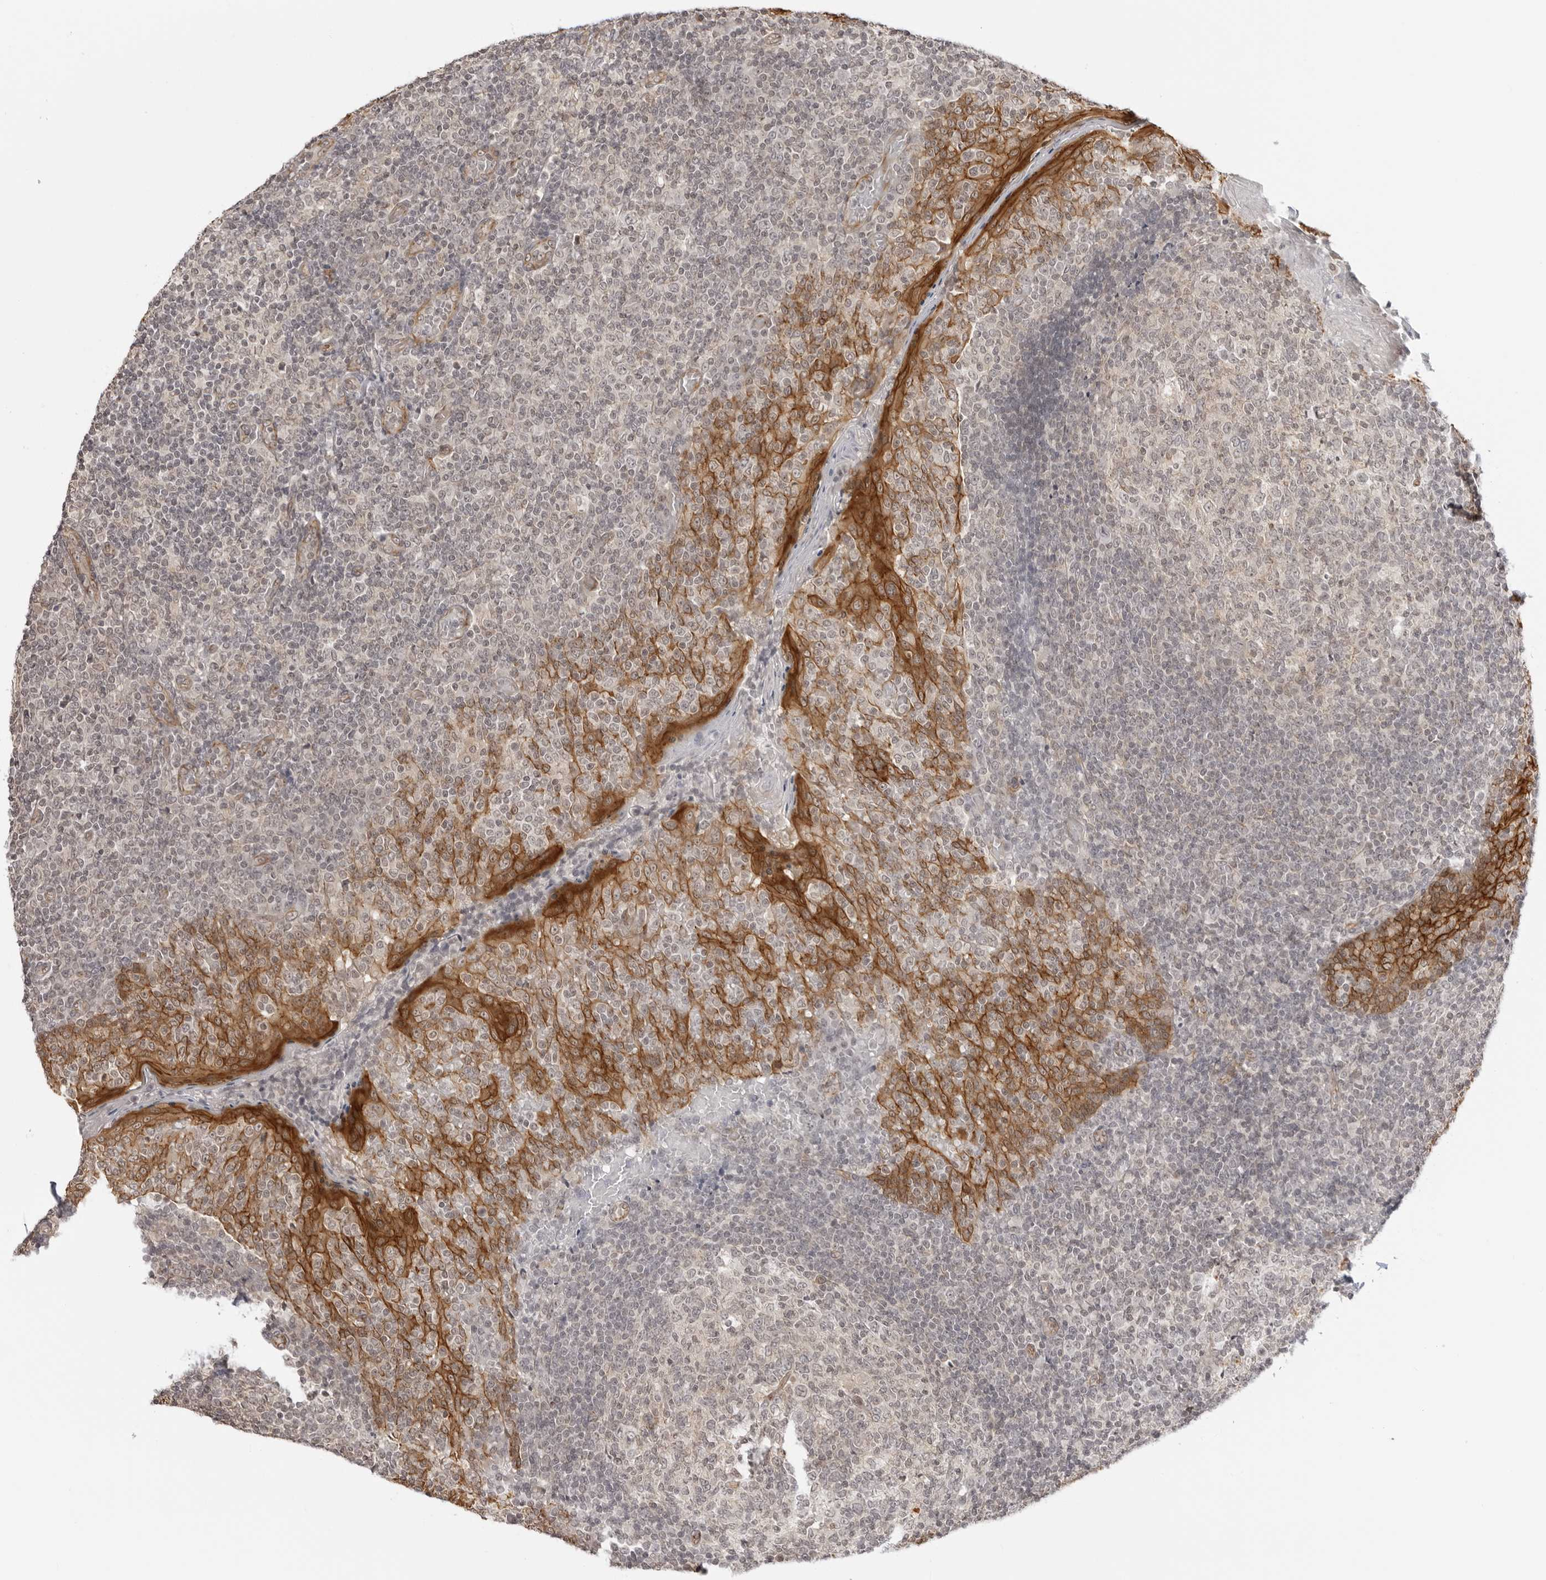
{"staining": {"intensity": "weak", "quantity": "<25%", "location": "cytoplasmic/membranous"}, "tissue": "tonsil", "cell_type": "Germinal center cells", "image_type": "normal", "snomed": [{"axis": "morphology", "description": "Normal tissue, NOS"}, {"axis": "topography", "description": "Tonsil"}], "caption": "Immunohistochemistry photomicrograph of unremarkable tonsil: human tonsil stained with DAB demonstrates no significant protein expression in germinal center cells. (Immunohistochemistry (ihc), brightfield microscopy, high magnification).", "gene": "TRAPPC3", "patient": {"sex": "female", "age": 19}}